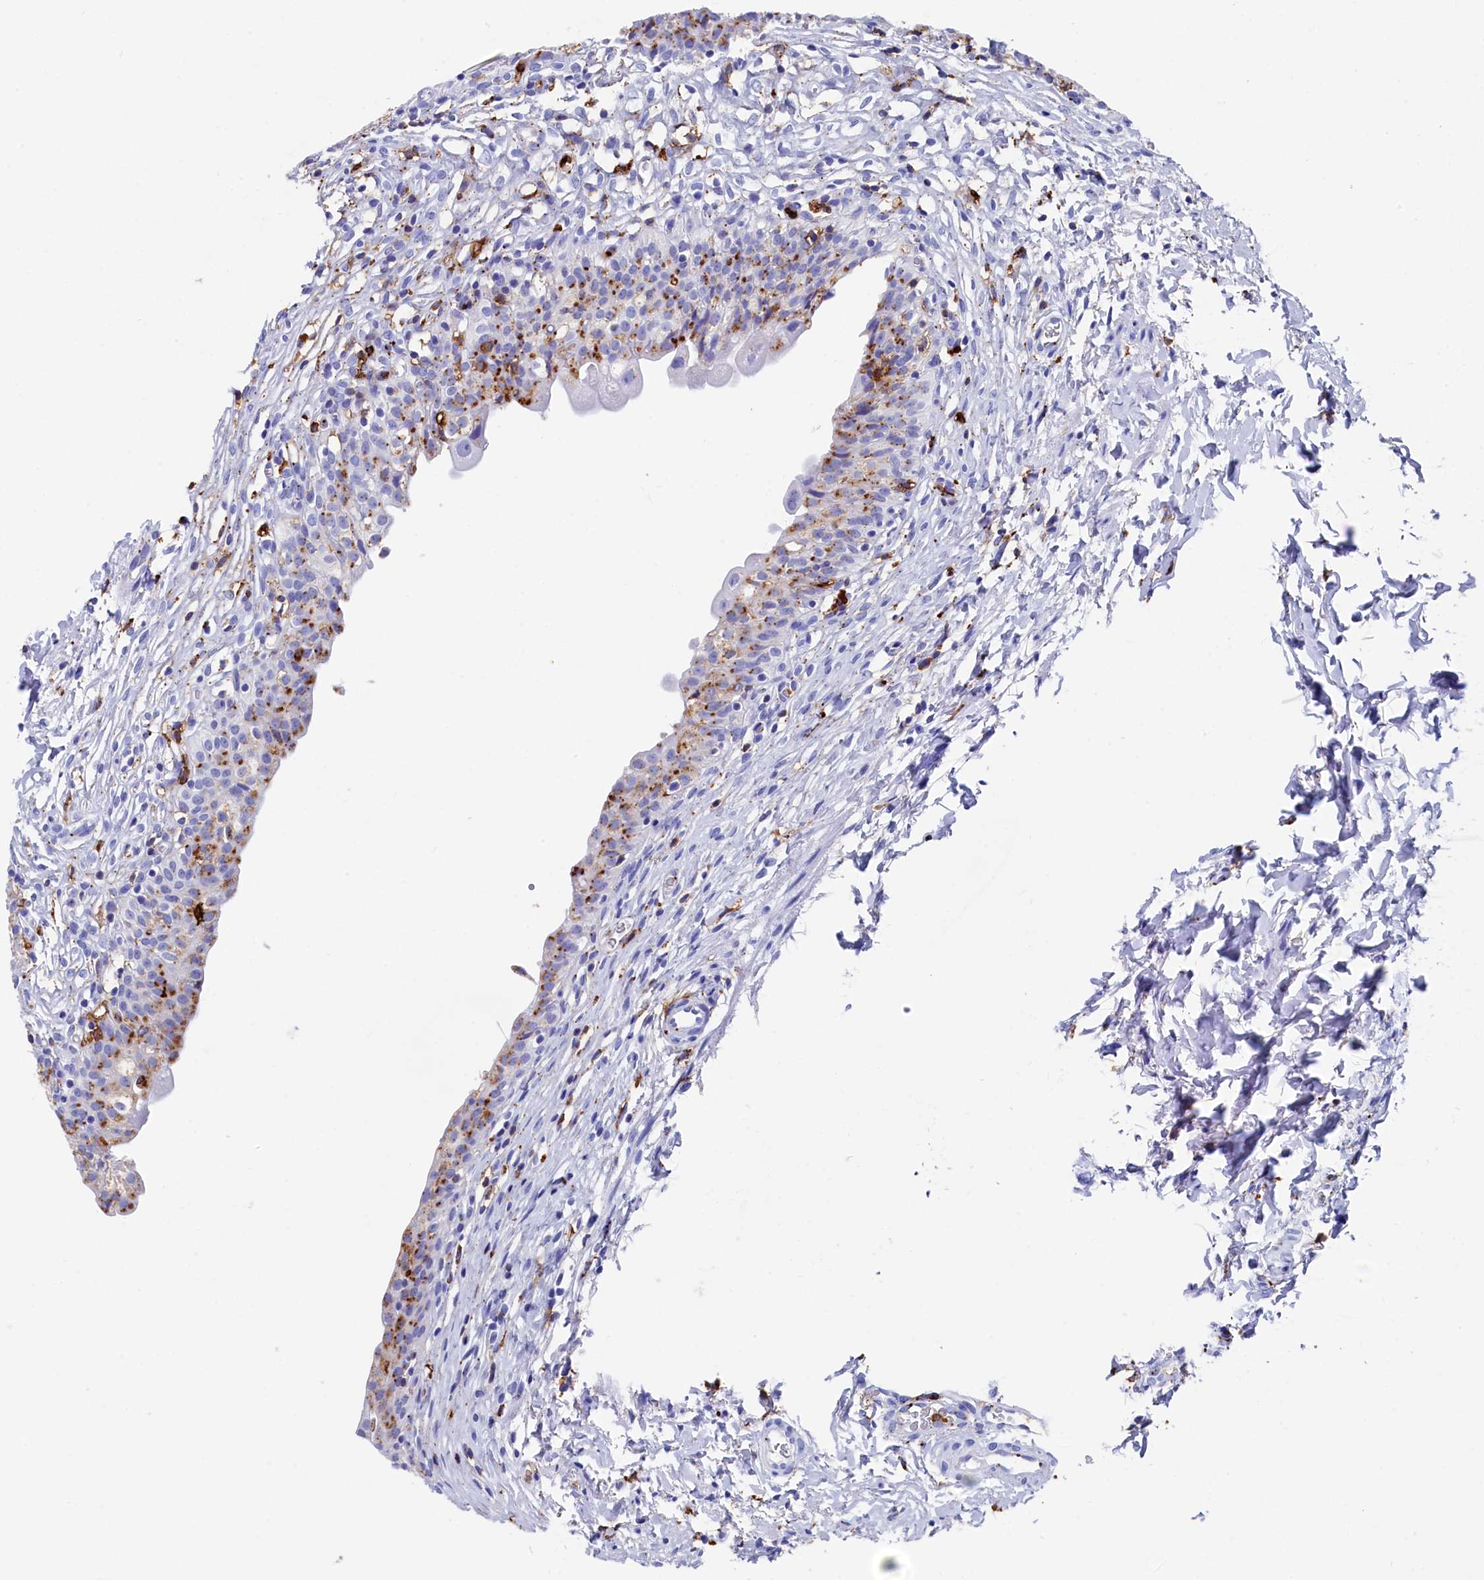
{"staining": {"intensity": "moderate", "quantity": "25%-75%", "location": "cytoplasmic/membranous"}, "tissue": "urinary bladder", "cell_type": "Urothelial cells", "image_type": "normal", "snomed": [{"axis": "morphology", "description": "Normal tissue, NOS"}, {"axis": "topography", "description": "Urinary bladder"}], "caption": "Urinary bladder stained for a protein demonstrates moderate cytoplasmic/membranous positivity in urothelial cells. The protein of interest is stained brown, and the nuclei are stained in blue (DAB IHC with brightfield microscopy, high magnification).", "gene": "PLAC8", "patient": {"sex": "male", "age": 55}}